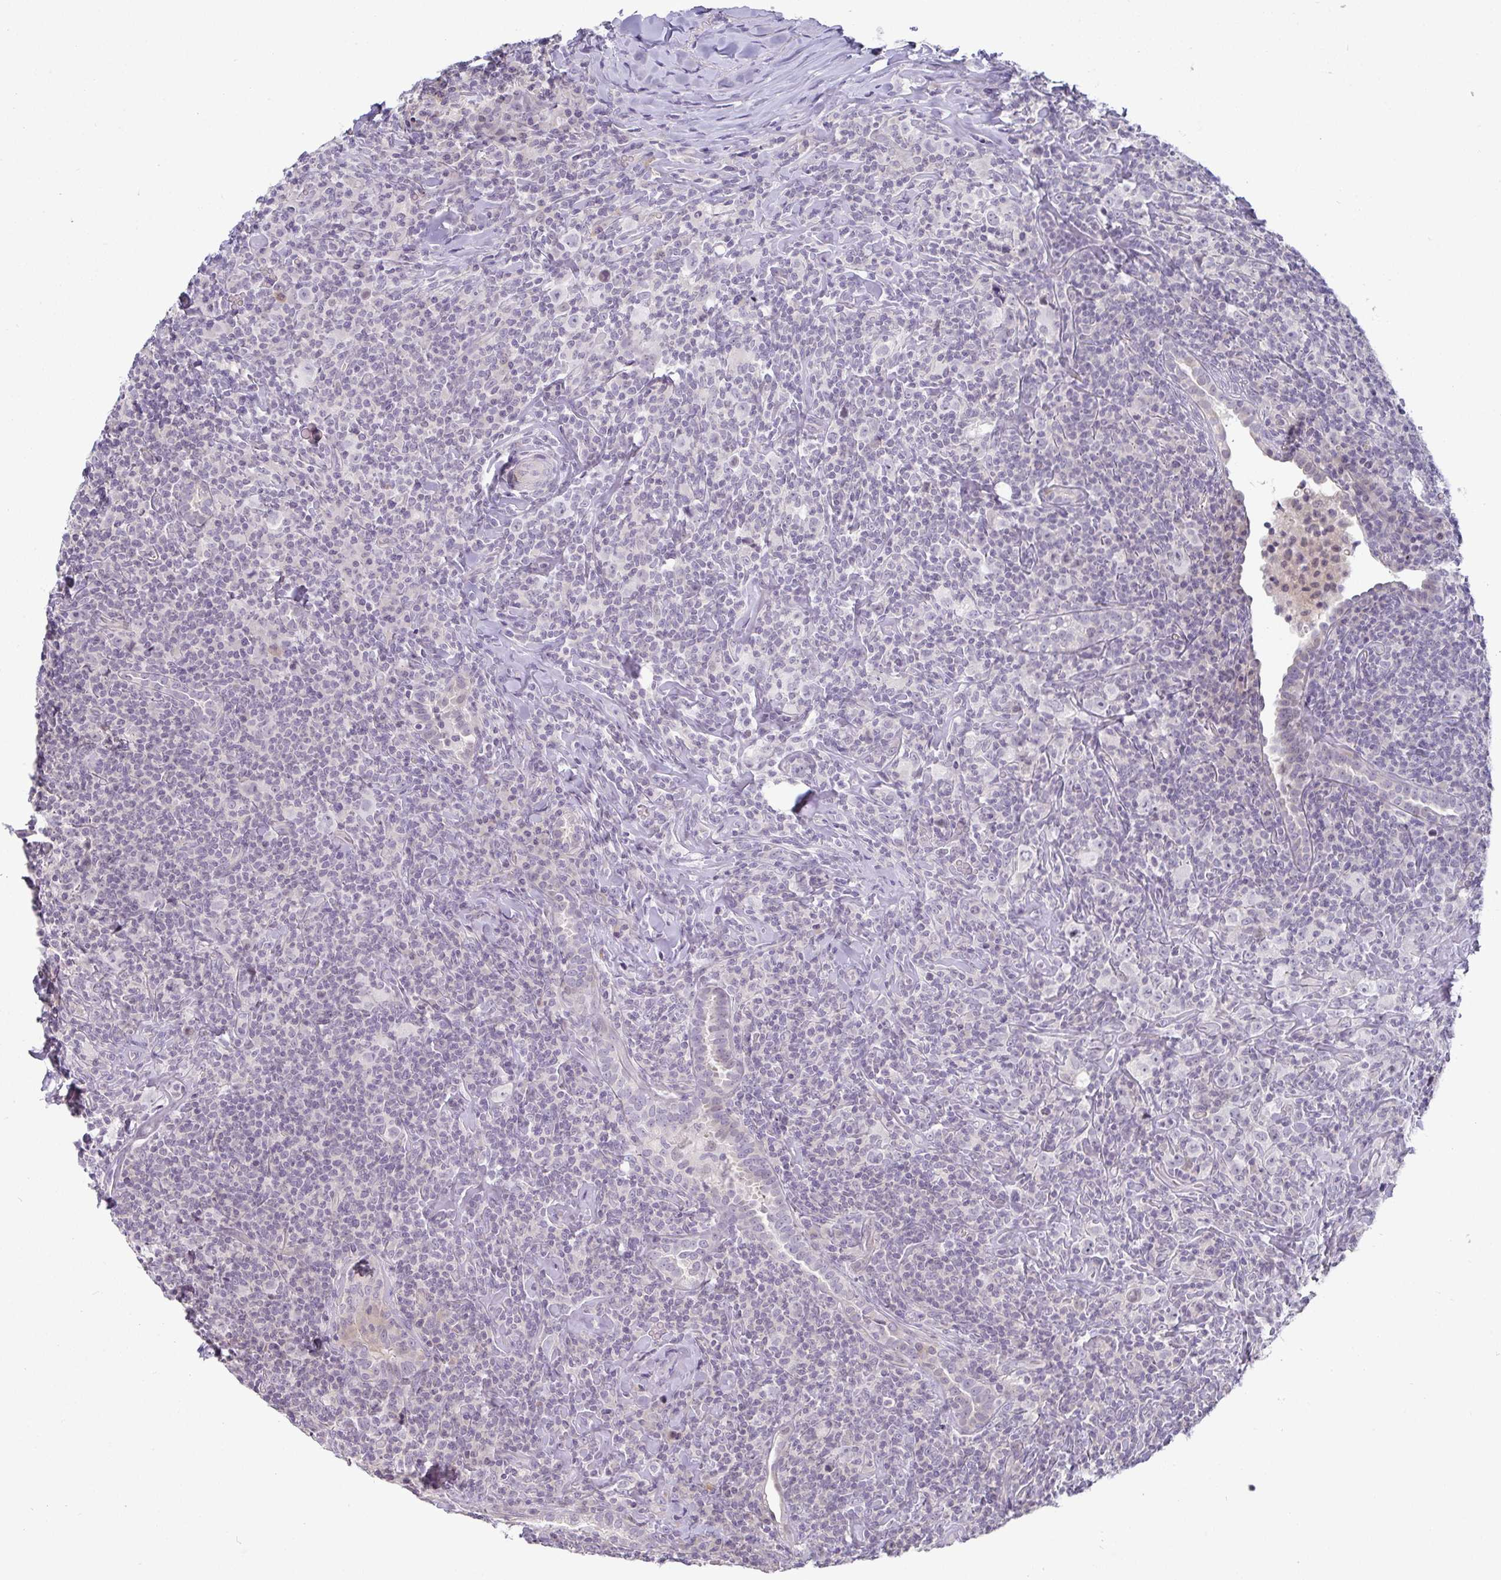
{"staining": {"intensity": "negative", "quantity": "none", "location": "none"}, "tissue": "lymphoma", "cell_type": "Tumor cells", "image_type": "cancer", "snomed": [{"axis": "morphology", "description": "Hodgkin's disease, NOS"}, {"axis": "topography", "description": "Lung"}], "caption": "This is a image of IHC staining of lymphoma, which shows no staining in tumor cells. The staining is performed using DAB (3,3'-diaminobenzidine) brown chromogen with nuclei counter-stained in using hematoxylin.", "gene": "GSDMB", "patient": {"sex": "male", "age": 17}}